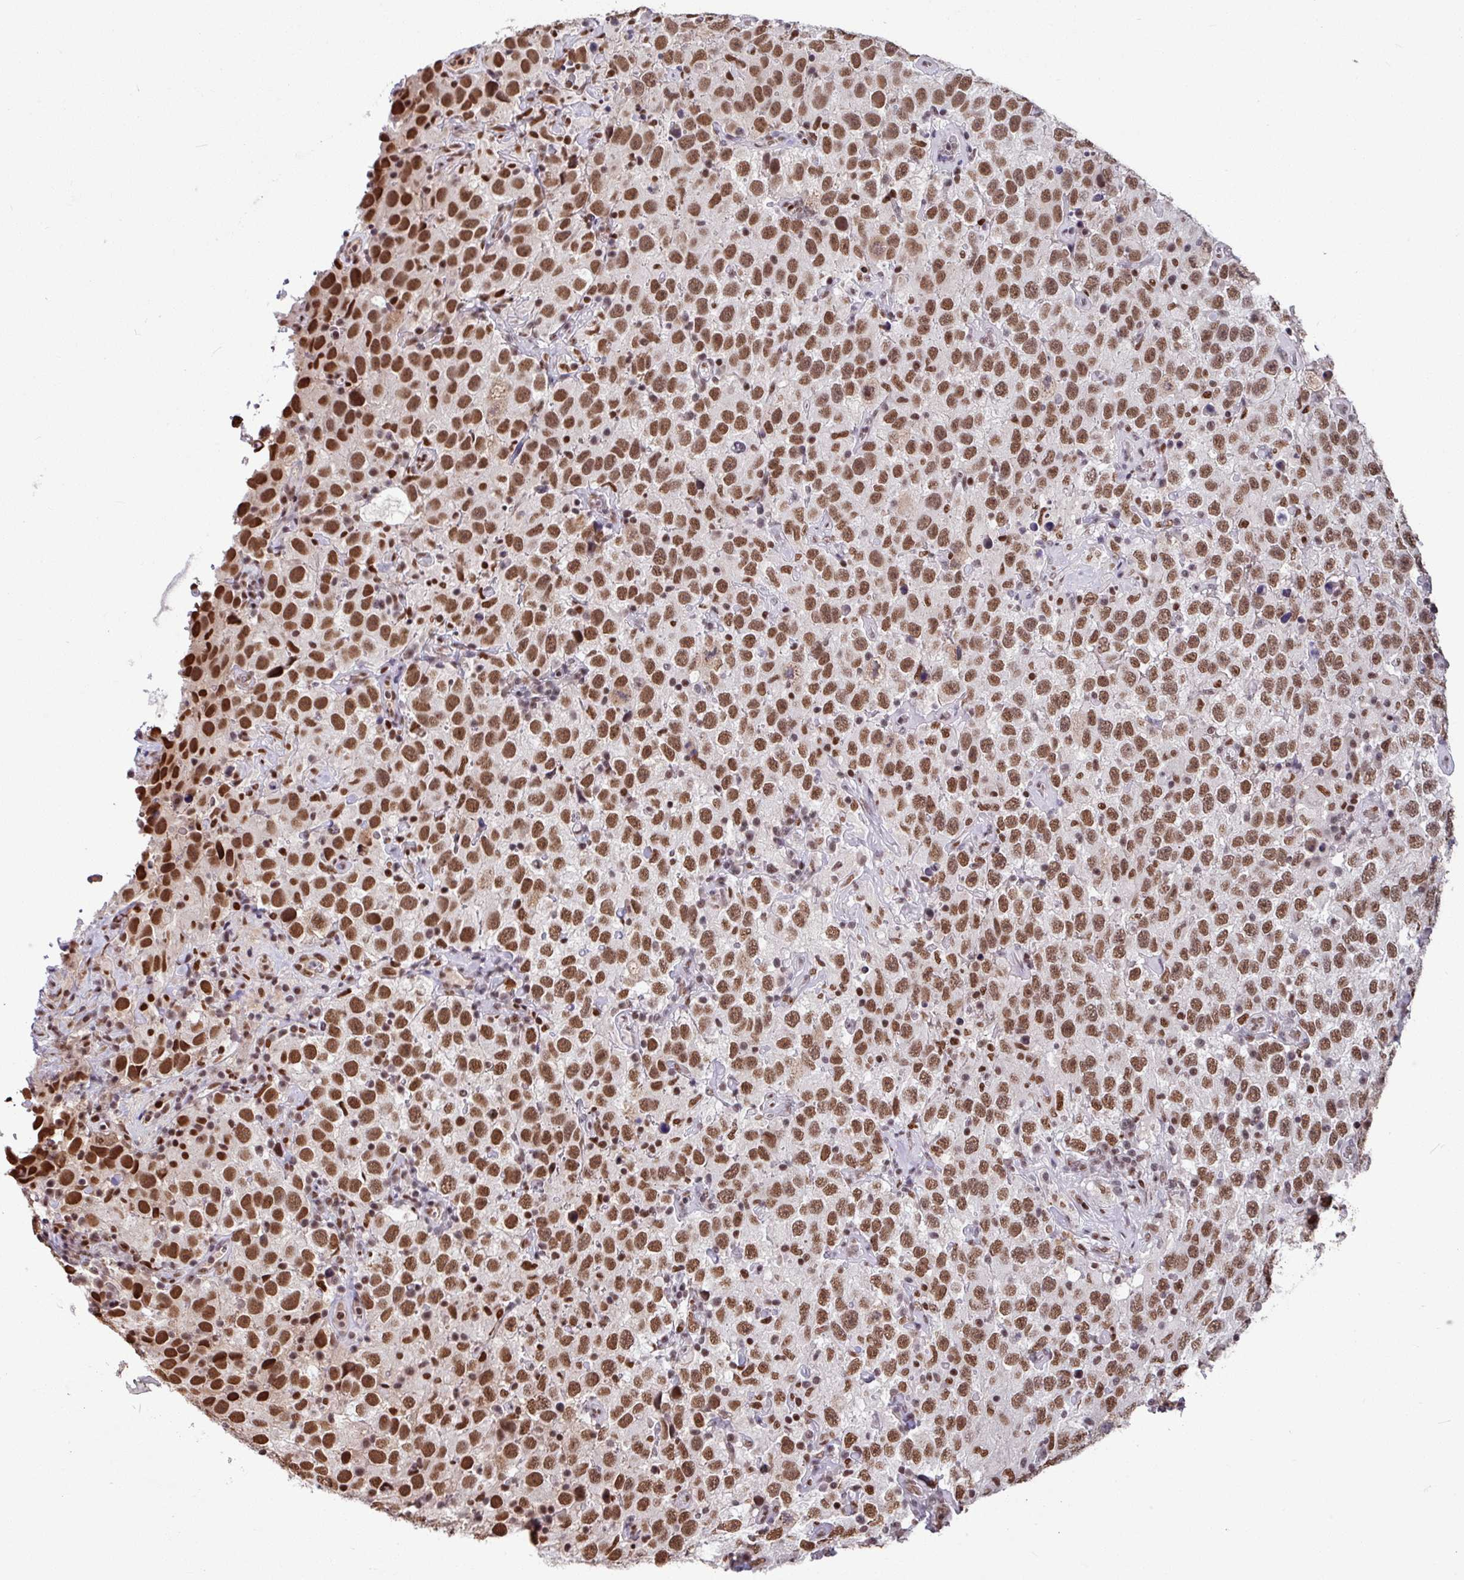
{"staining": {"intensity": "moderate", "quantity": ">75%", "location": "nuclear"}, "tissue": "testis cancer", "cell_type": "Tumor cells", "image_type": "cancer", "snomed": [{"axis": "morphology", "description": "Seminoma, NOS"}, {"axis": "topography", "description": "Testis"}], "caption": "Approximately >75% of tumor cells in testis cancer (seminoma) exhibit moderate nuclear protein expression as visualized by brown immunohistochemical staining.", "gene": "TDG", "patient": {"sex": "male", "age": 41}}